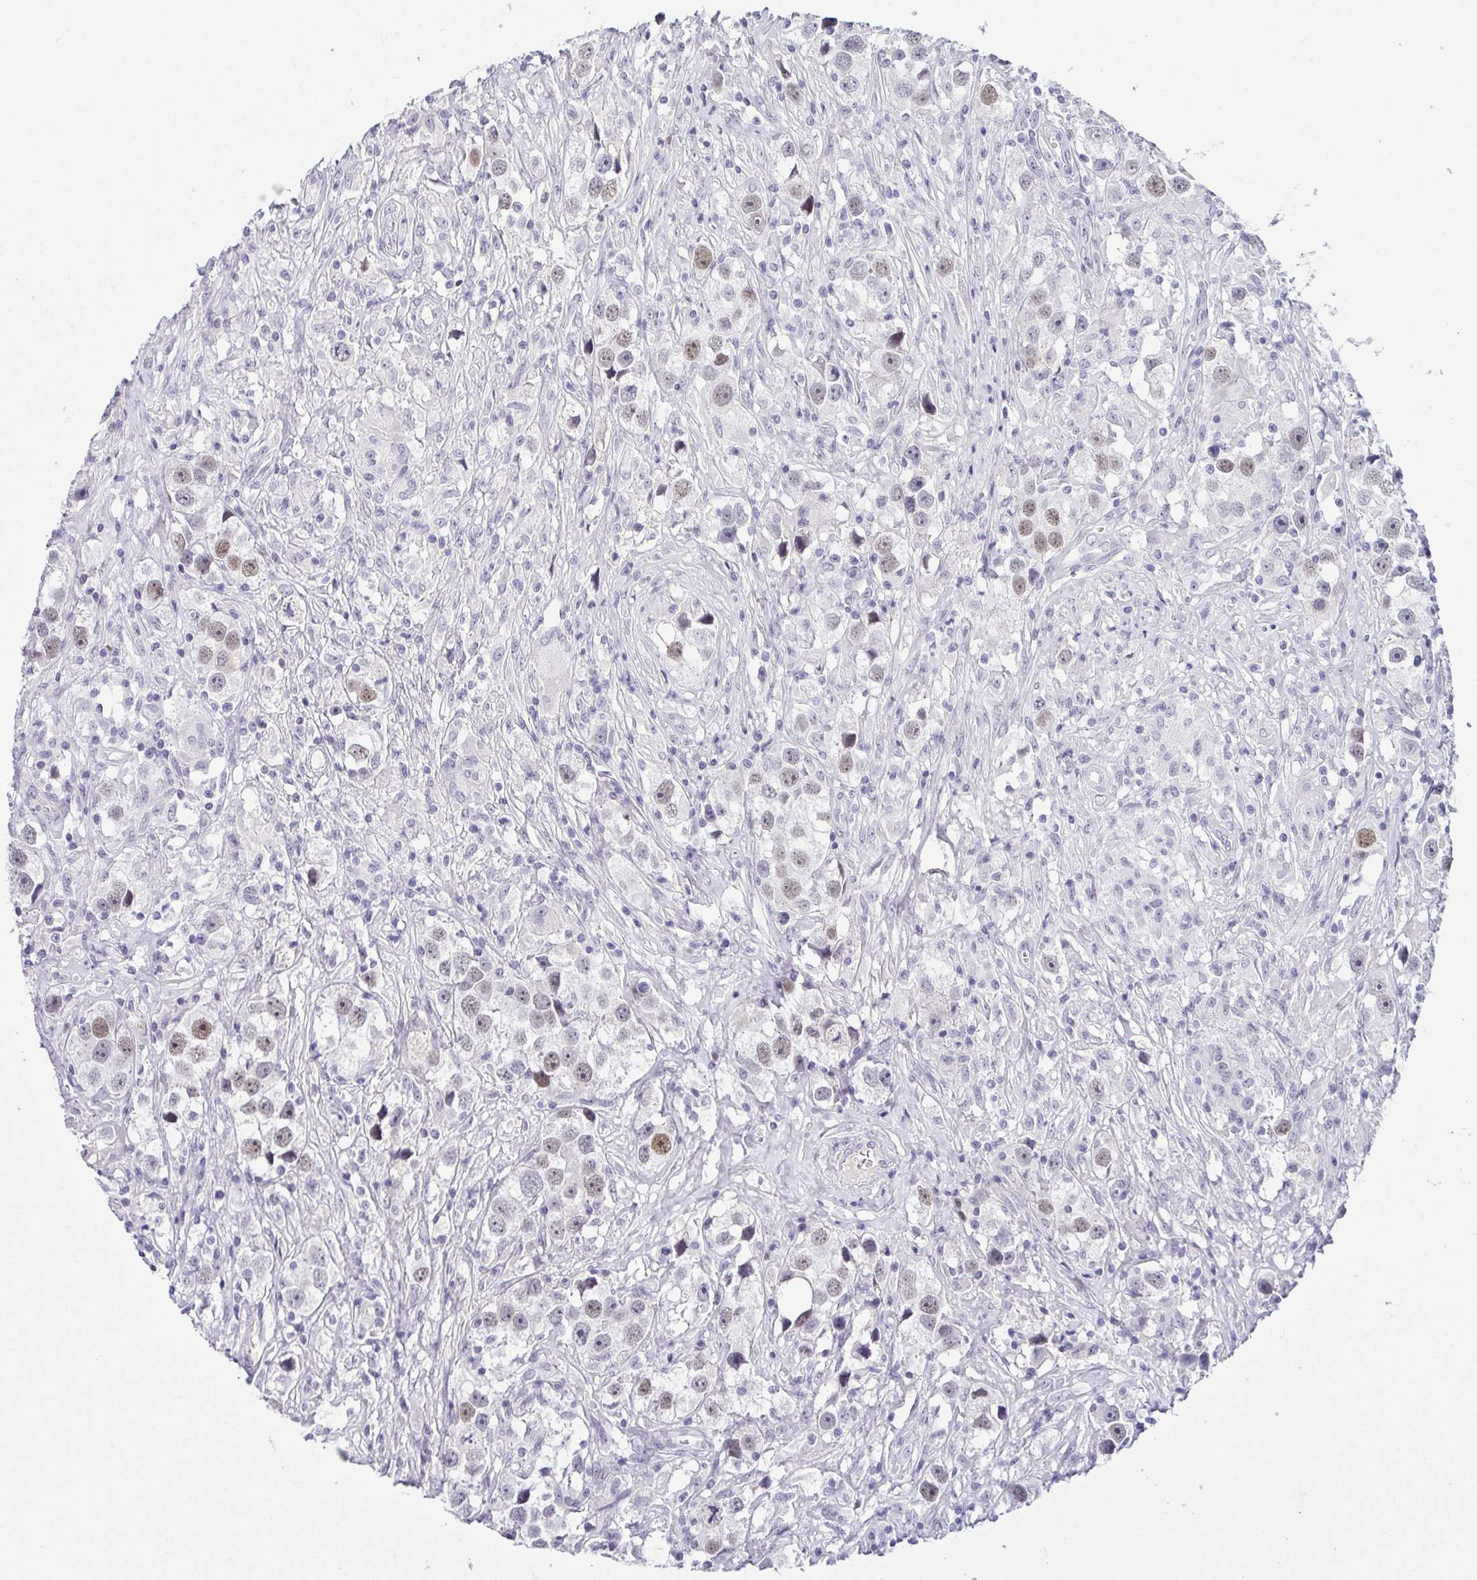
{"staining": {"intensity": "moderate", "quantity": "25%-75%", "location": "nuclear"}, "tissue": "testis cancer", "cell_type": "Tumor cells", "image_type": "cancer", "snomed": [{"axis": "morphology", "description": "Seminoma, NOS"}, {"axis": "topography", "description": "Testis"}], "caption": "Immunohistochemistry histopathology image of testis seminoma stained for a protein (brown), which displays medium levels of moderate nuclear staining in about 25%-75% of tumor cells.", "gene": "TCF3", "patient": {"sex": "male", "age": 49}}